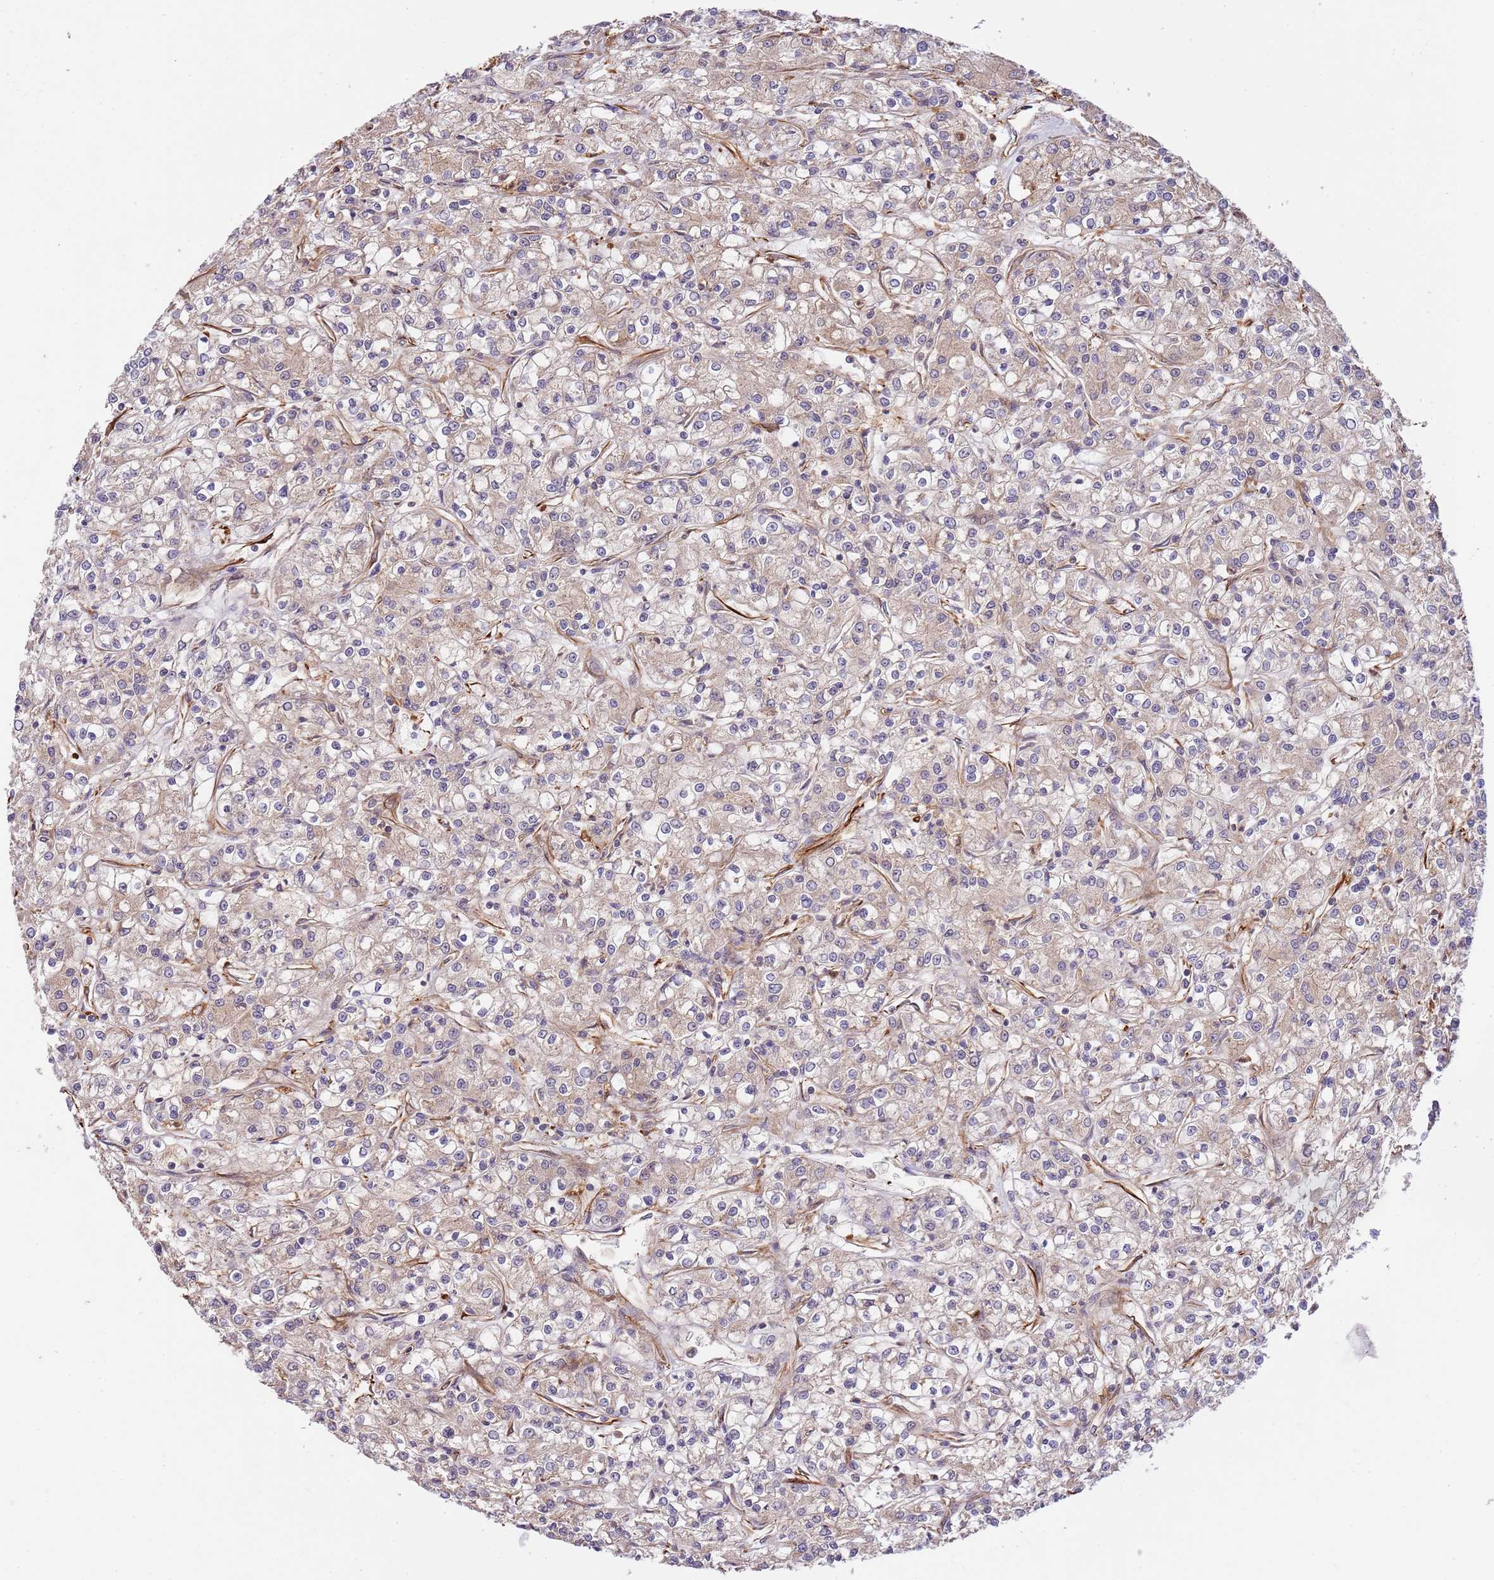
{"staining": {"intensity": "negative", "quantity": "none", "location": "none"}, "tissue": "renal cancer", "cell_type": "Tumor cells", "image_type": "cancer", "snomed": [{"axis": "morphology", "description": "Adenocarcinoma, NOS"}, {"axis": "topography", "description": "Kidney"}], "caption": "Immunohistochemical staining of human adenocarcinoma (renal) displays no significant staining in tumor cells. (Immunohistochemistry, brightfield microscopy, high magnification).", "gene": "NEK3", "patient": {"sex": "female", "age": 59}}